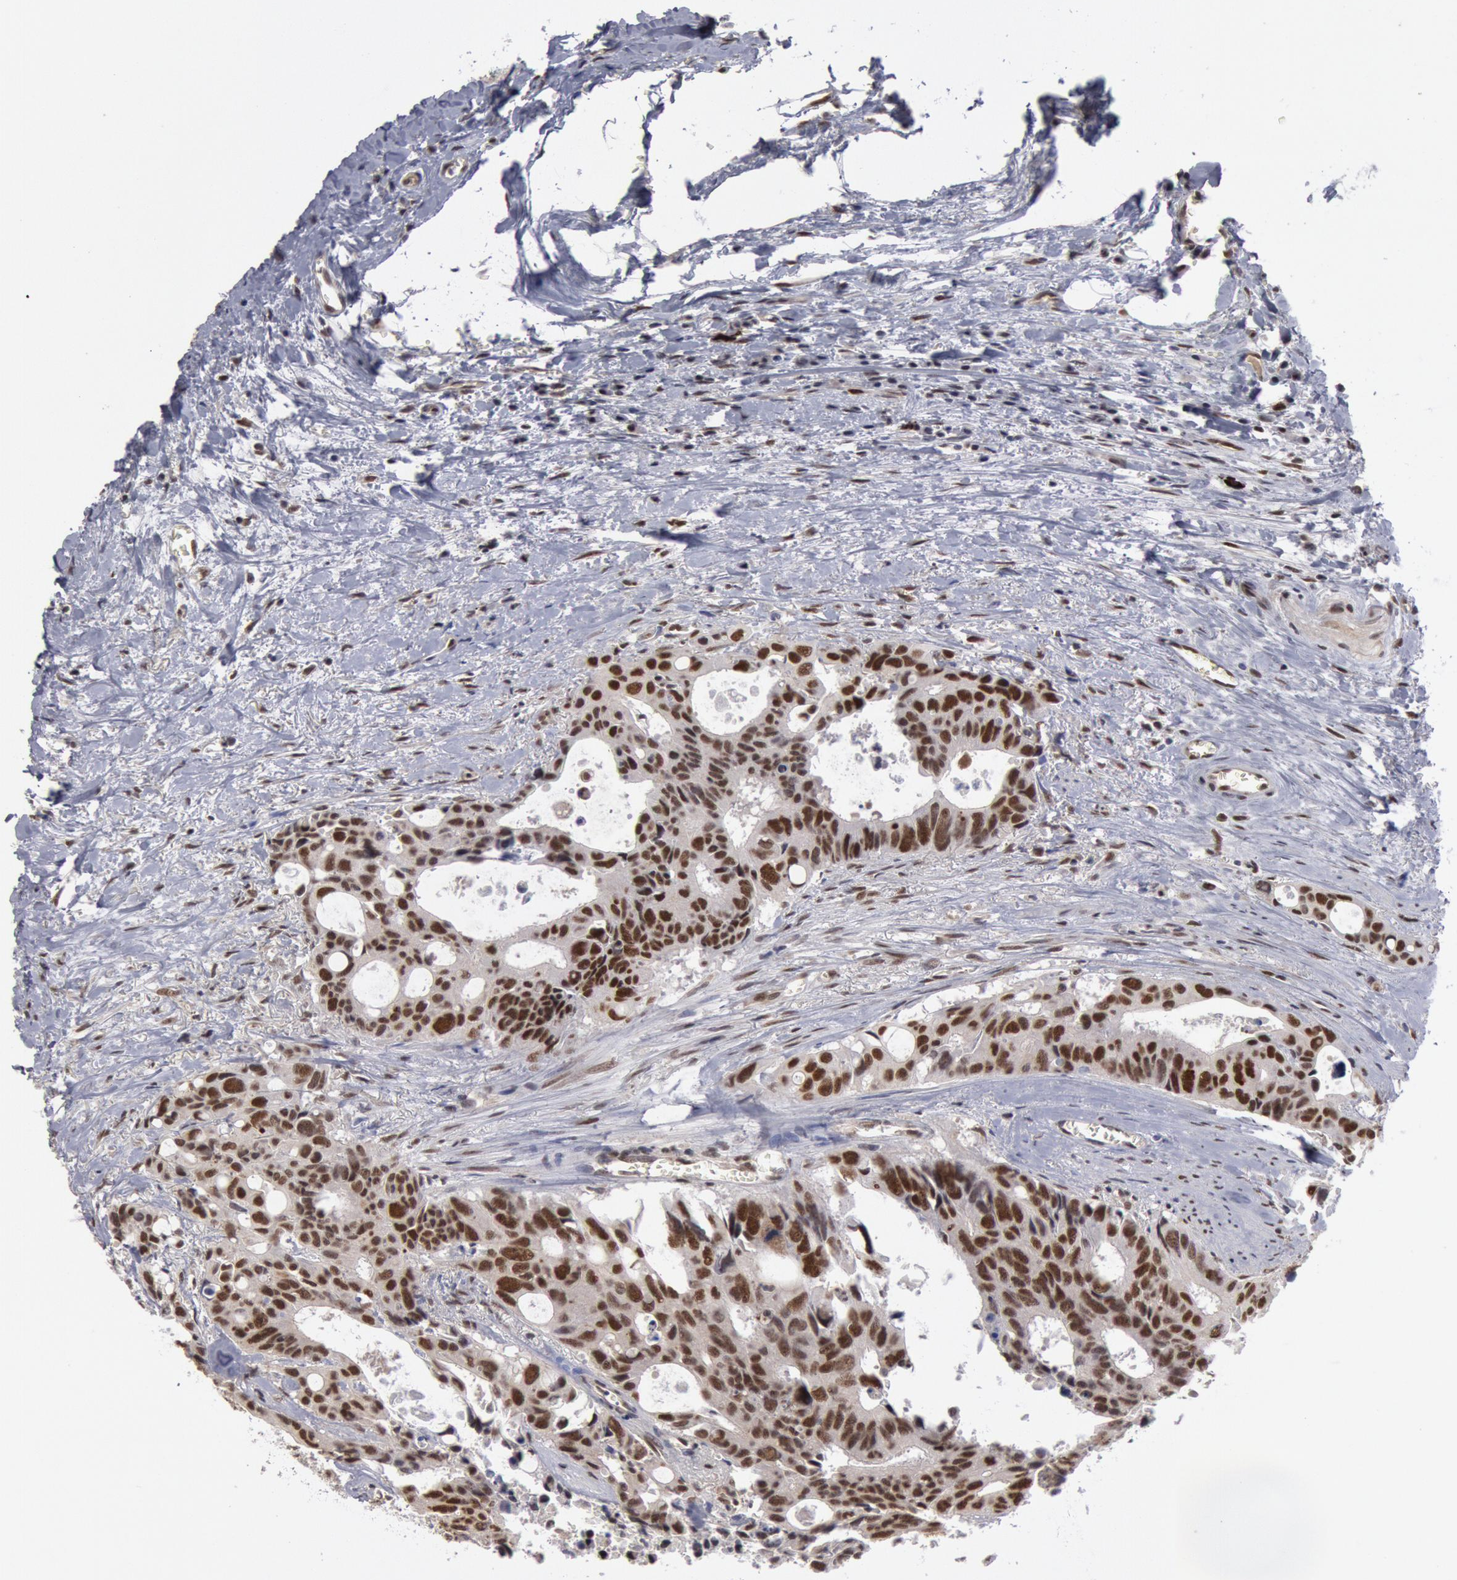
{"staining": {"intensity": "moderate", "quantity": ">75%", "location": "nuclear"}, "tissue": "colorectal cancer", "cell_type": "Tumor cells", "image_type": "cancer", "snomed": [{"axis": "morphology", "description": "Adenocarcinoma, NOS"}, {"axis": "topography", "description": "Rectum"}], "caption": "Colorectal adenocarcinoma was stained to show a protein in brown. There is medium levels of moderate nuclear positivity in approximately >75% of tumor cells.", "gene": "PPP4R3B", "patient": {"sex": "male", "age": 76}}